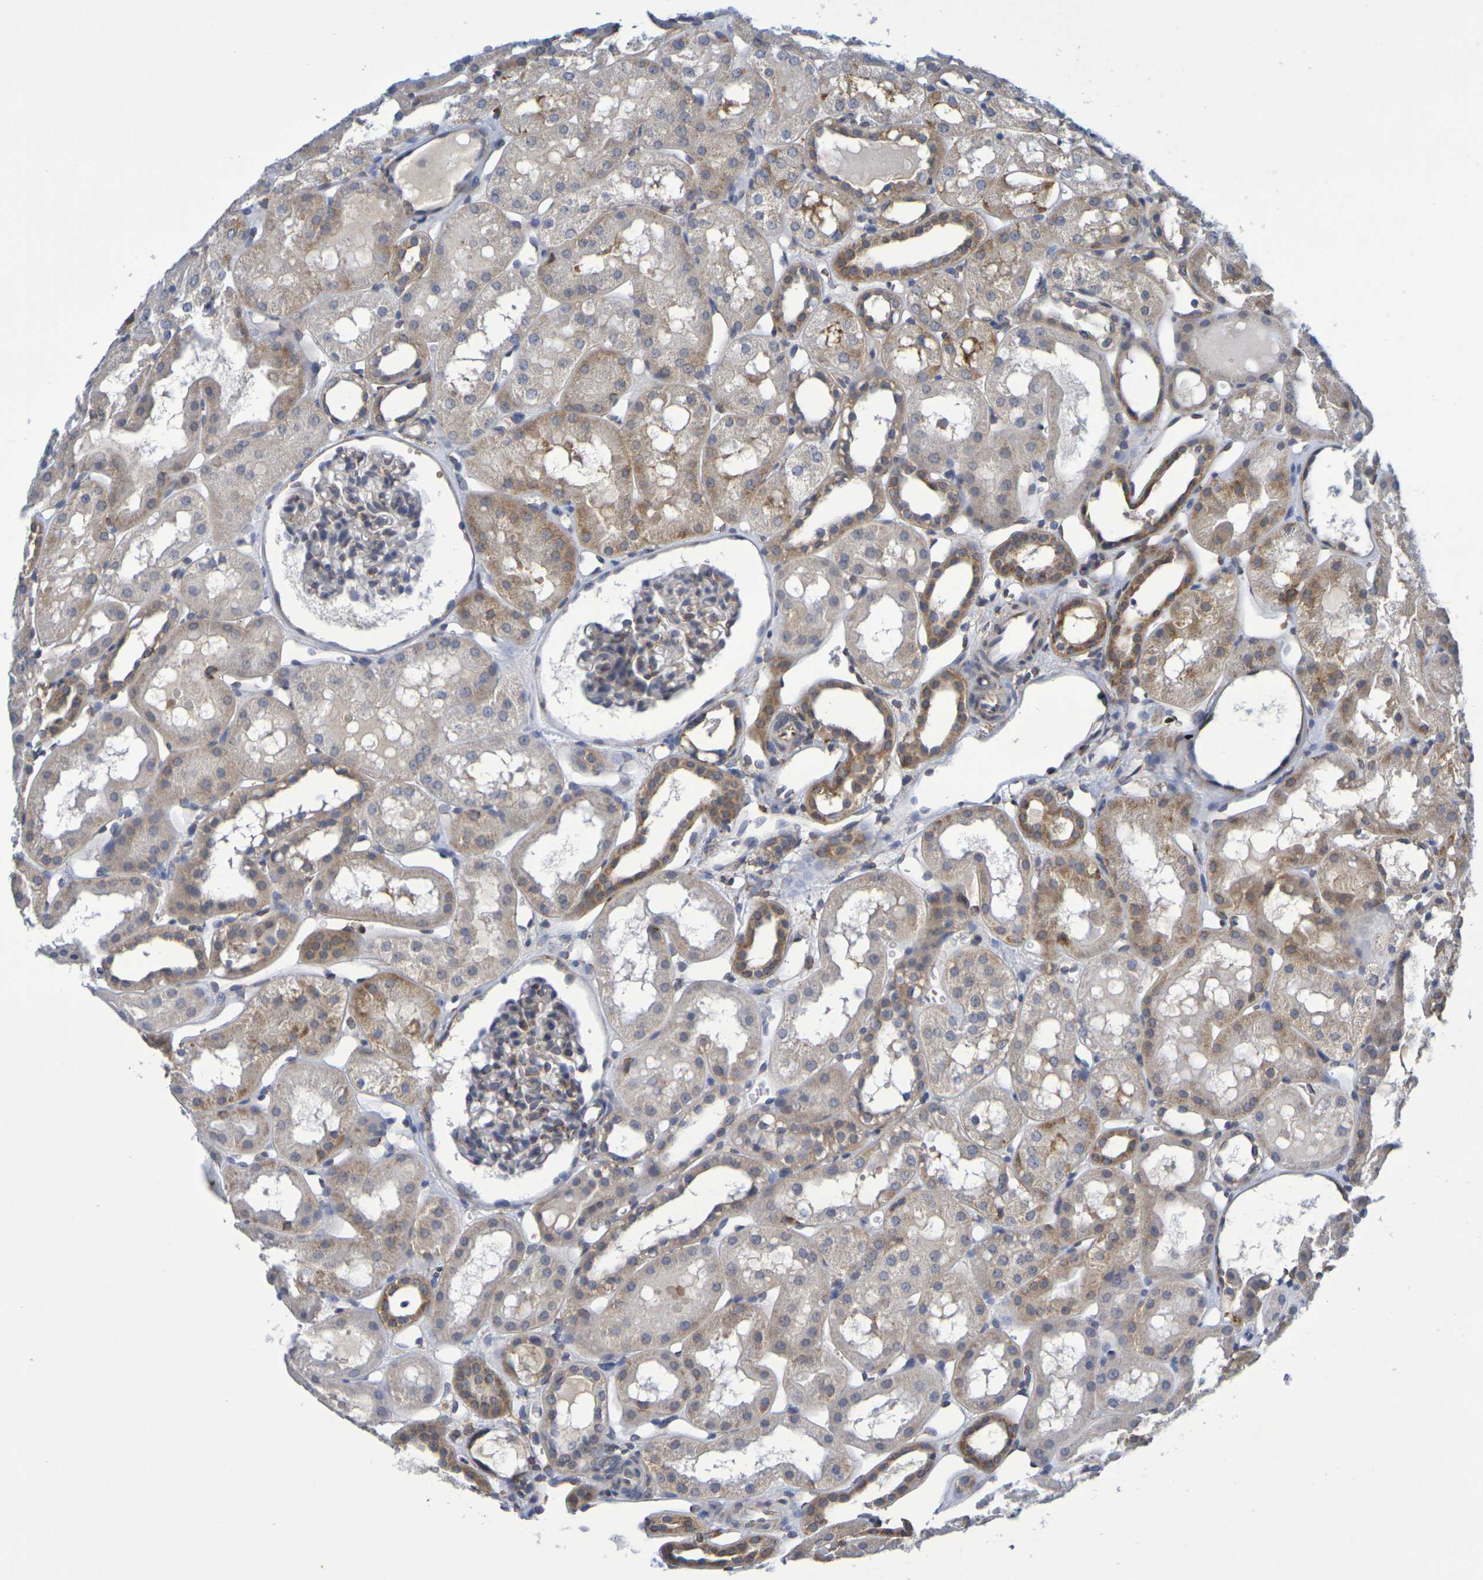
{"staining": {"intensity": "moderate", "quantity": "<25%", "location": "cytoplasmic/membranous"}, "tissue": "kidney", "cell_type": "Cells in glomeruli", "image_type": "normal", "snomed": [{"axis": "morphology", "description": "Normal tissue, NOS"}, {"axis": "topography", "description": "Kidney"}, {"axis": "topography", "description": "Urinary bladder"}], "caption": "Protein staining reveals moderate cytoplasmic/membranous expression in approximately <25% of cells in glomeruli in normal kidney.", "gene": "CHRNB1", "patient": {"sex": "male", "age": 16}}